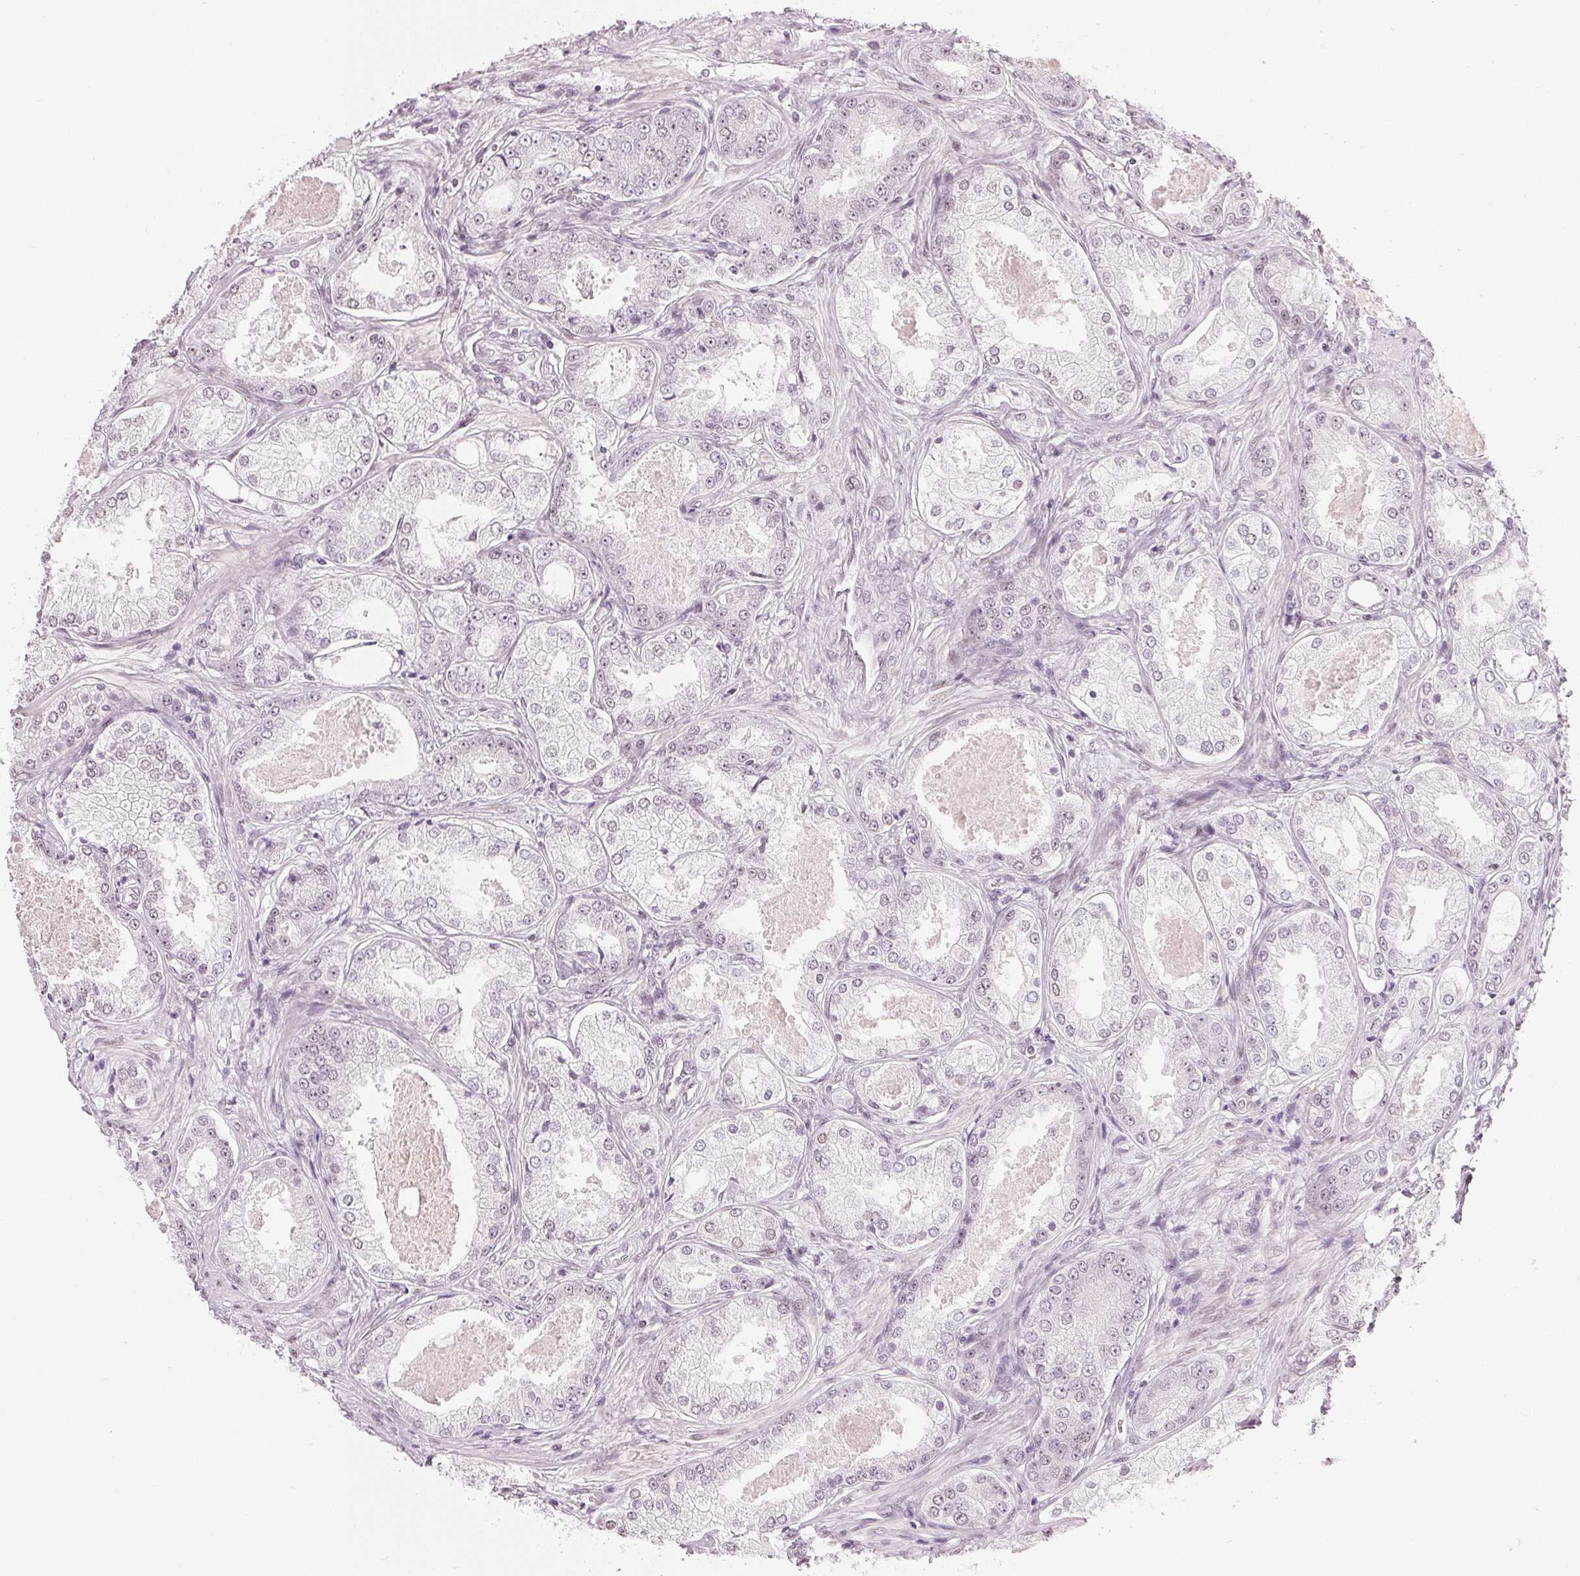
{"staining": {"intensity": "weak", "quantity": "<25%", "location": "nuclear"}, "tissue": "prostate cancer", "cell_type": "Tumor cells", "image_type": "cancer", "snomed": [{"axis": "morphology", "description": "Adenocarcinoma, Low grade"}, {"axis": "topography", "description": "Prostate"}], "caption": "Histopathology image shows no protein staining in tumor cells of prostate low-grade adenocarcinoma tissue.", "gene": "DNAJC6", "patient": {"sex": "male", "age": 68}}